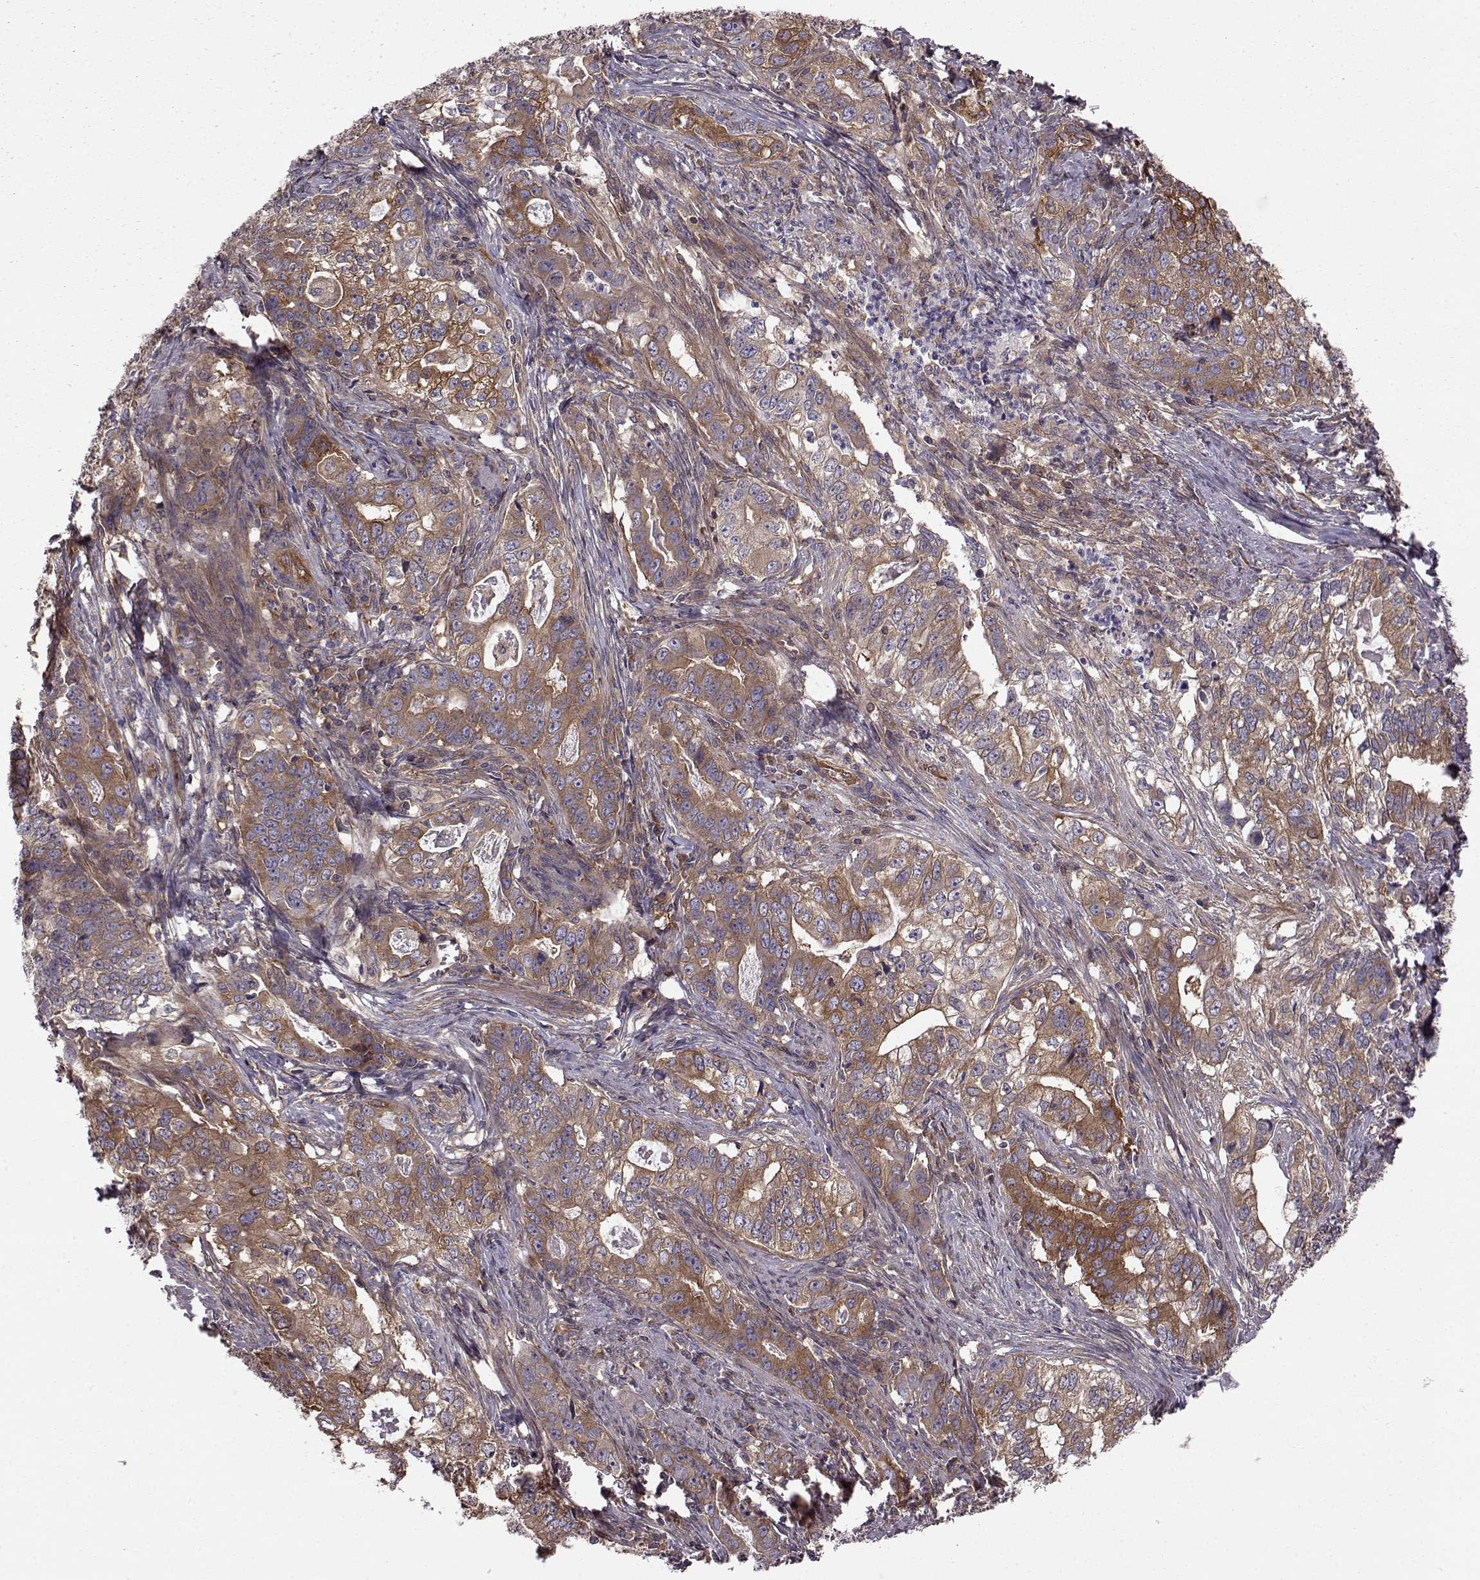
{"staining": {"intensity": "moderate", "quantity": ">75%", "location": "cytoplasmic/membranous"}, "tissue": "stomach cancer", "cell_type": "Tumor cells", "image_type": "cancer", "snomed": [{"axis": "morphology", "description": "Adenocarcinoma, NOS"}, {"axis": "topography", "description": "Stomach, lower"}], "caption": "Protein analysis of stomach cancer (adenocarcinoma) tissue exhibits moderate cytoplasmic/membranous positivity in approximately >75% of tumor cells.", "gene": "RABGAP1", "patient": {"sex": "female", "age": 72}}